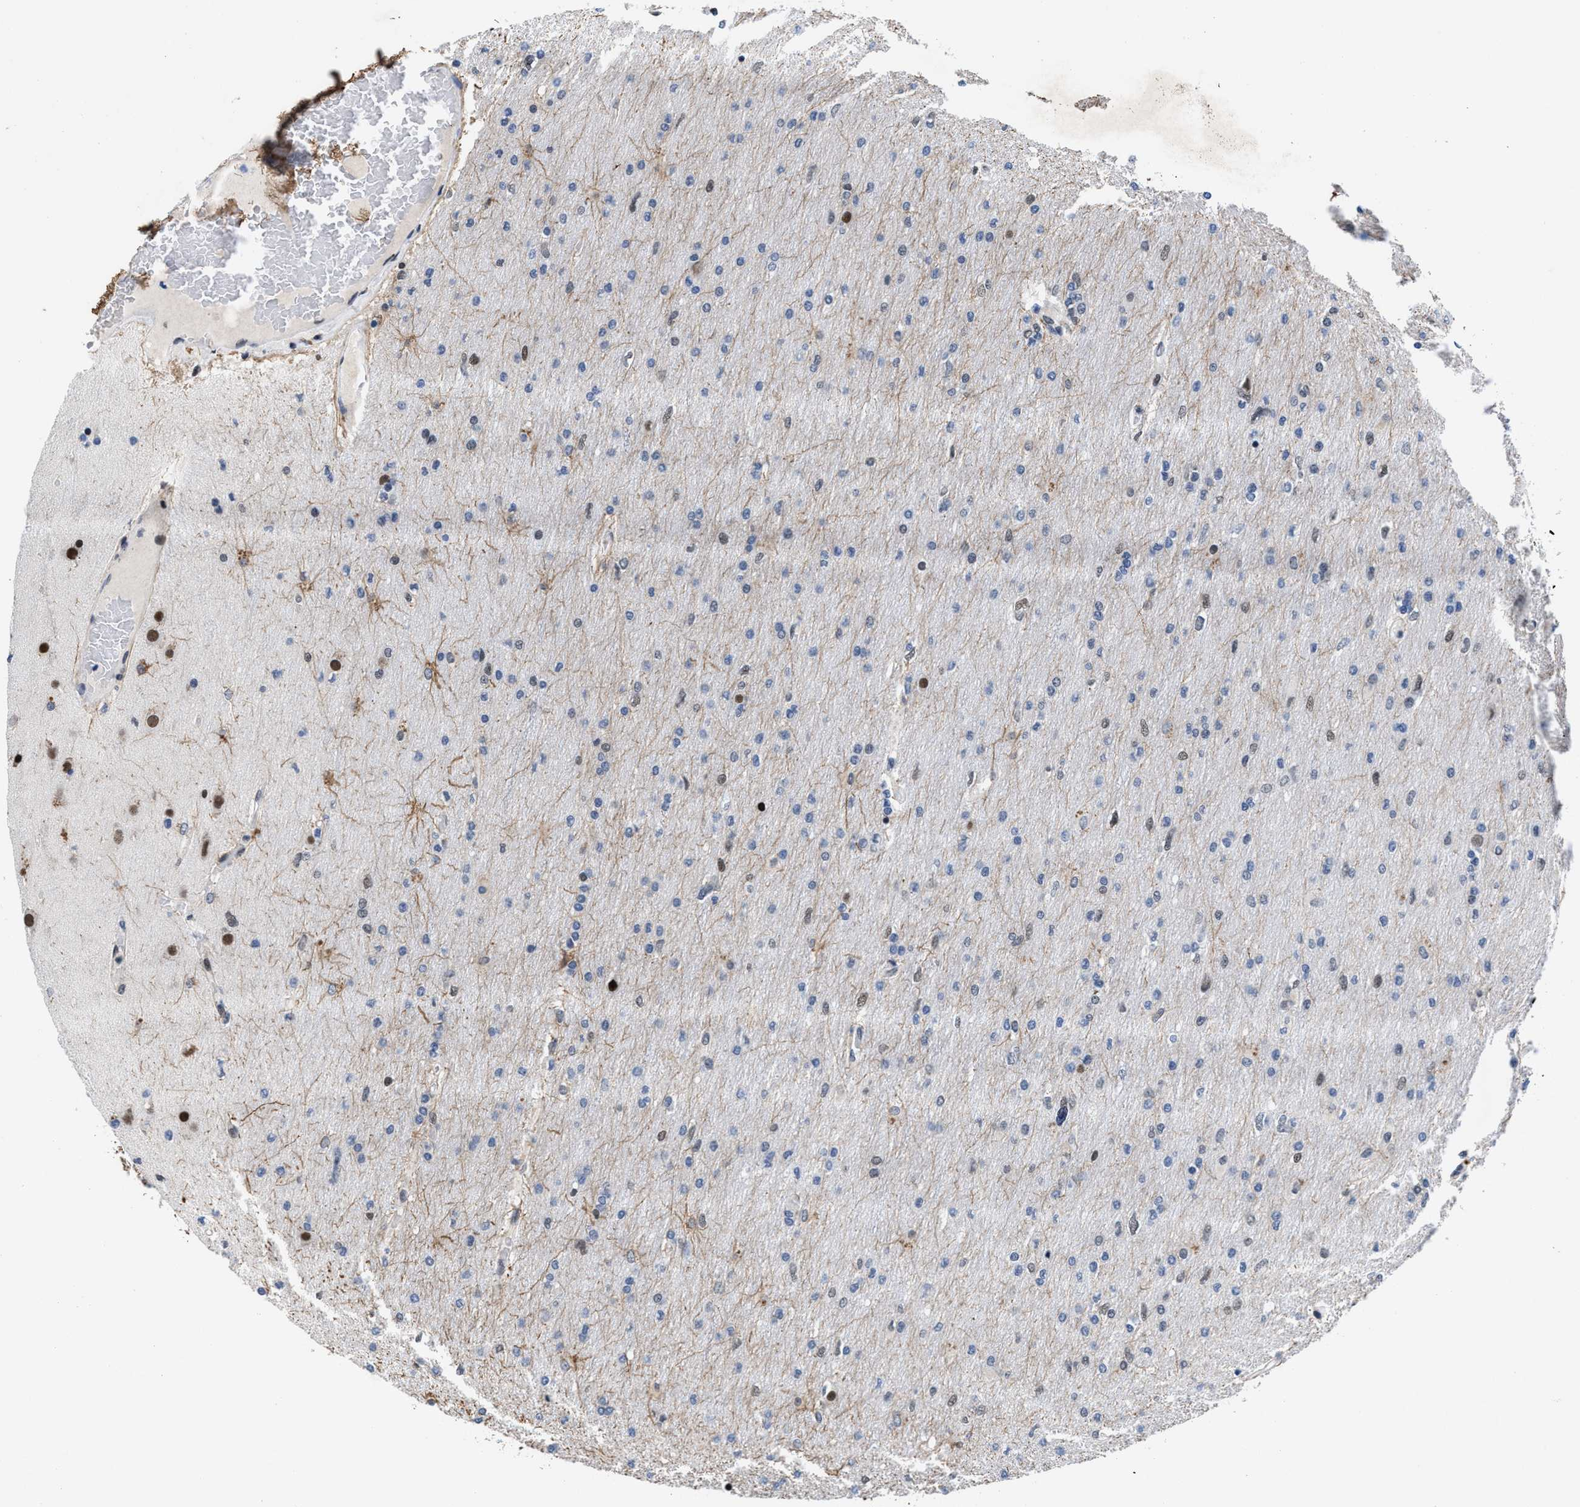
{"staining": {"intensity": "weak", "quantity": "<25%", "location": "nuclear"}, "tissue": "glioma", "cell_type": "Tumor cells", "image_type": "cancer", "snomed": [{"axis": "morphology", "description": "Glioma, malignant, High grade"}, {"axis": "topography", "description": "Cerebral cortex"}], "caption": "The immunohistochemistry photomicrograph has no significant expression in tumor cells of high-grade glioma (malignant) tissue.", "gene": "WDR81", "patient": {"sex": "female", "age": 36}}